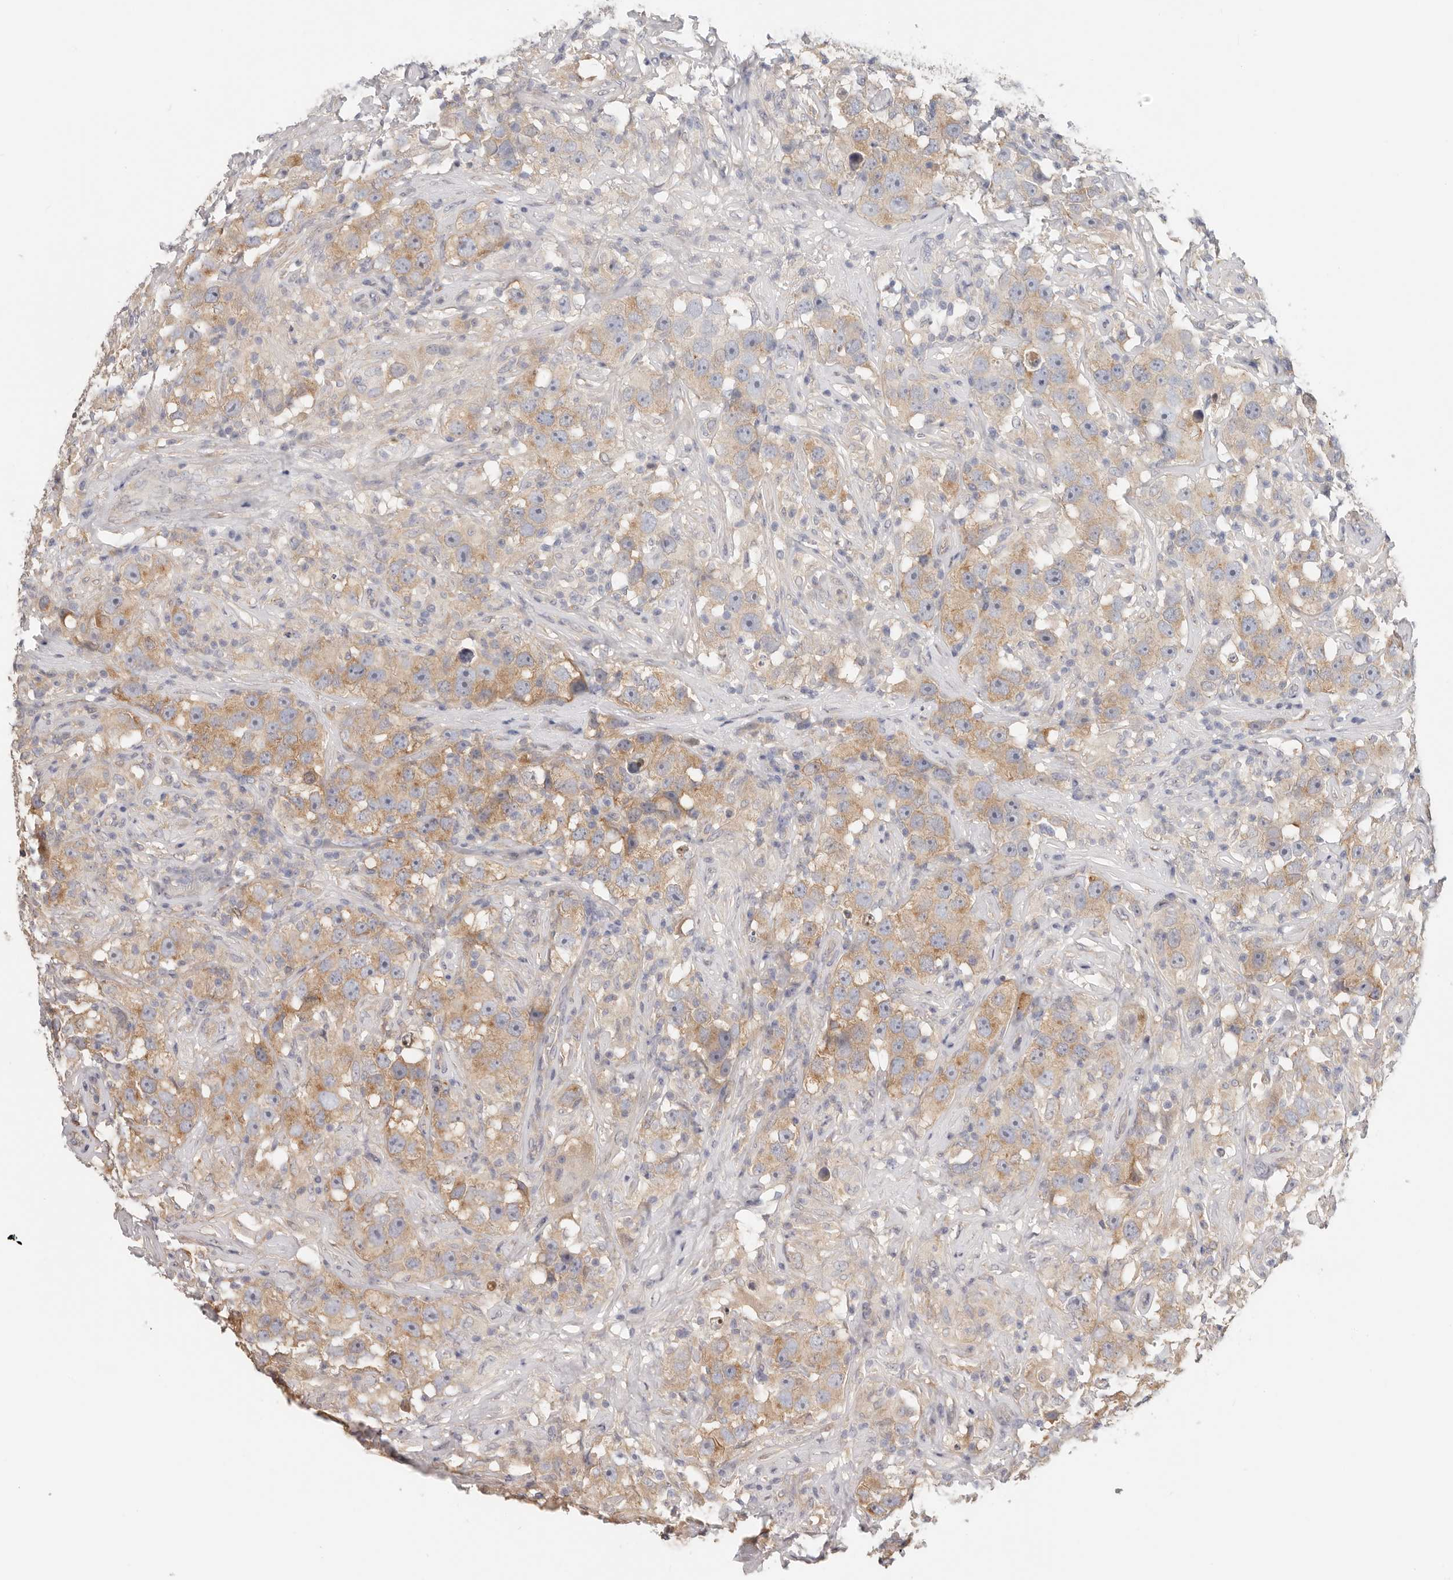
{"staining": {"intensity": "moderate", "quantity": ">75%", "location": "cytoplasmic/membranous"}, "tissue": "testis cancer", "cell_type": "Tumor cells", "image_type": "cancer", "snomed": [{"axis": "morphology", "description": "Seminoma, NOS"}, {"axis": "topography", "description": "Testis"}], "caption": "Protein analysis of testis cancer (seminoma) tissue displays moderate cytoplasmic/membranous staining in approximately >75% of tumor cells.", "gene": "AFDN", "patient": {"sex": "male", "age": 49}}